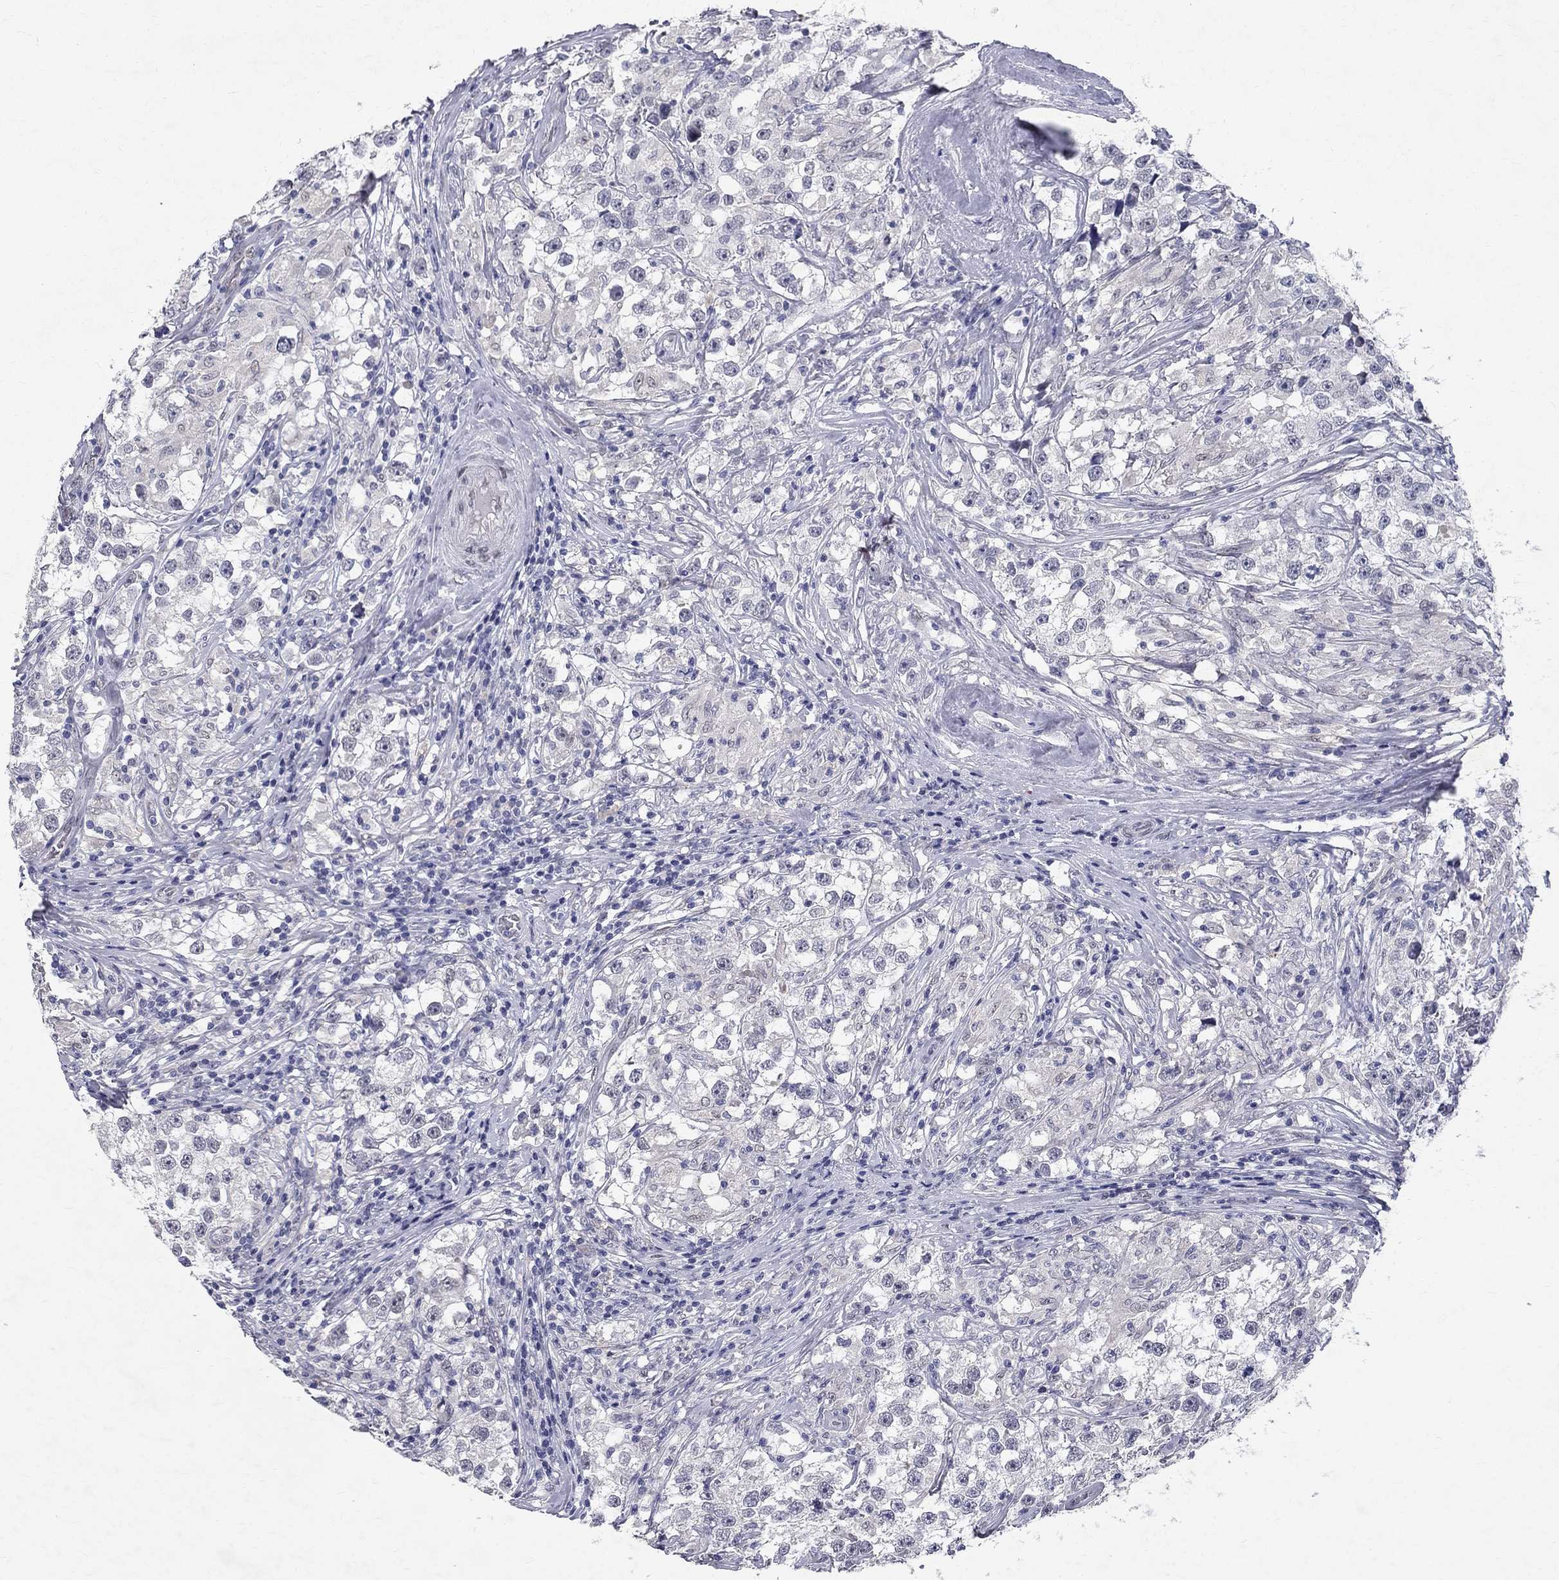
{"staining": {"intensity": "negative", "quantity": "none", "location": "none"}, "tissue": "testis cancer", "cell_type": "Tumor cells", "image_type": "cancer", "snomed": [{"axis": "morphology", "description": "Seminoma, NOS"}, {"axis": "topography", "description": "Testis"}], "caption": "A high-resolution histopathology image shows immunohistochemistry (IHC) staining of testis cancer (seminoma), which displays no significant staining in tumor cells.", "gene": "RBFOX1", "patient": {"sex": "male", "age": 46}}